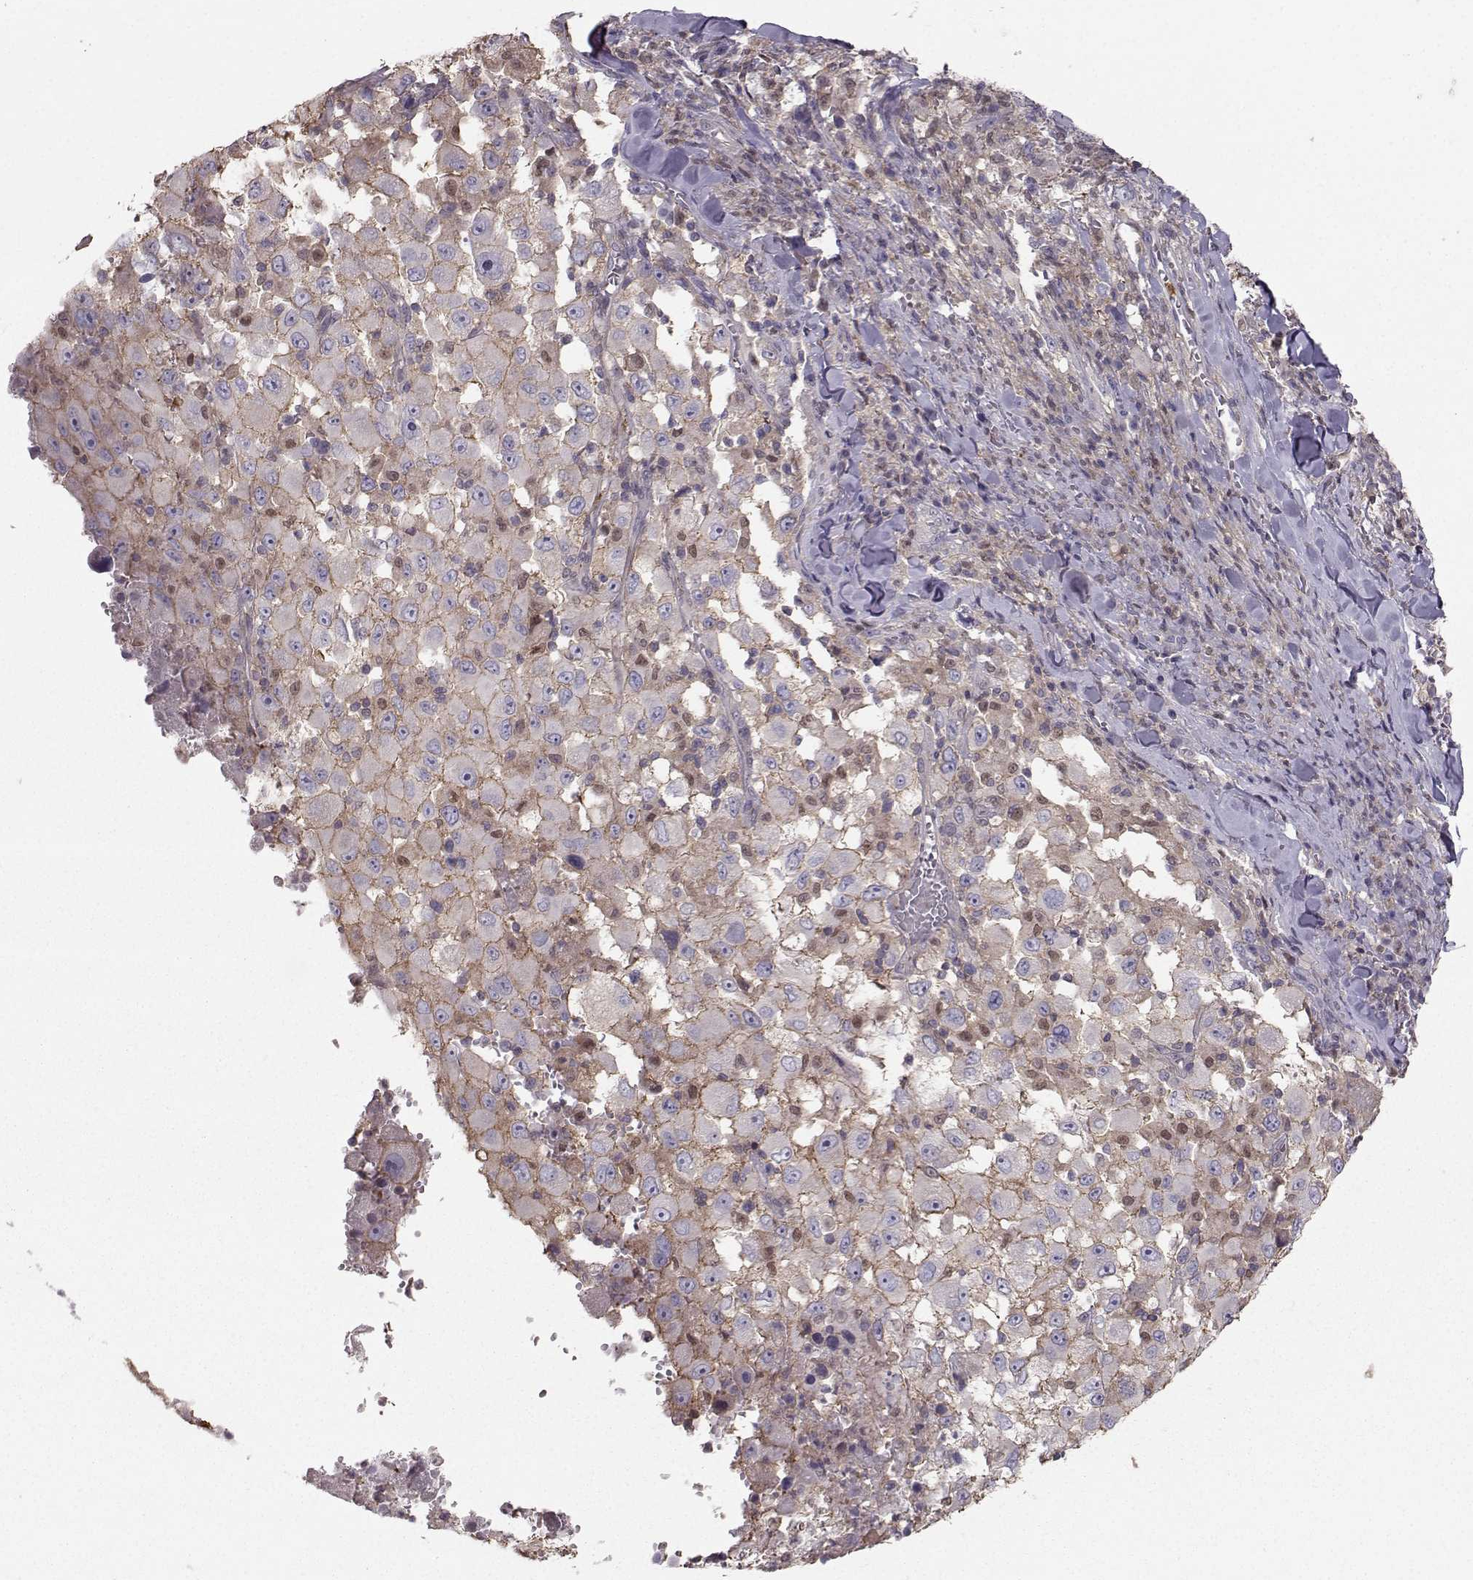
{"staining": {"intensity": "negative", "quantity": "none", "location": "none"}, "tissue": "melanoma", "cell_type": "Tumor cells", "image_type": "cancer", "snomed": [{"axis": "morphology", "description": "Malignant melanoma, Metastatic site"}, {"axis": "topography", "description": "Soft tissue"}], "caption": "High magnification brightfield microscopy of melanoma stained with DAB (3,3'-diaminobenzidine) (brown) and counterstained with hematoxylin (blue): tumor cells show no significant staining.", "gene": "ASB16", "patient": {"sex": "male", "age": 50}}